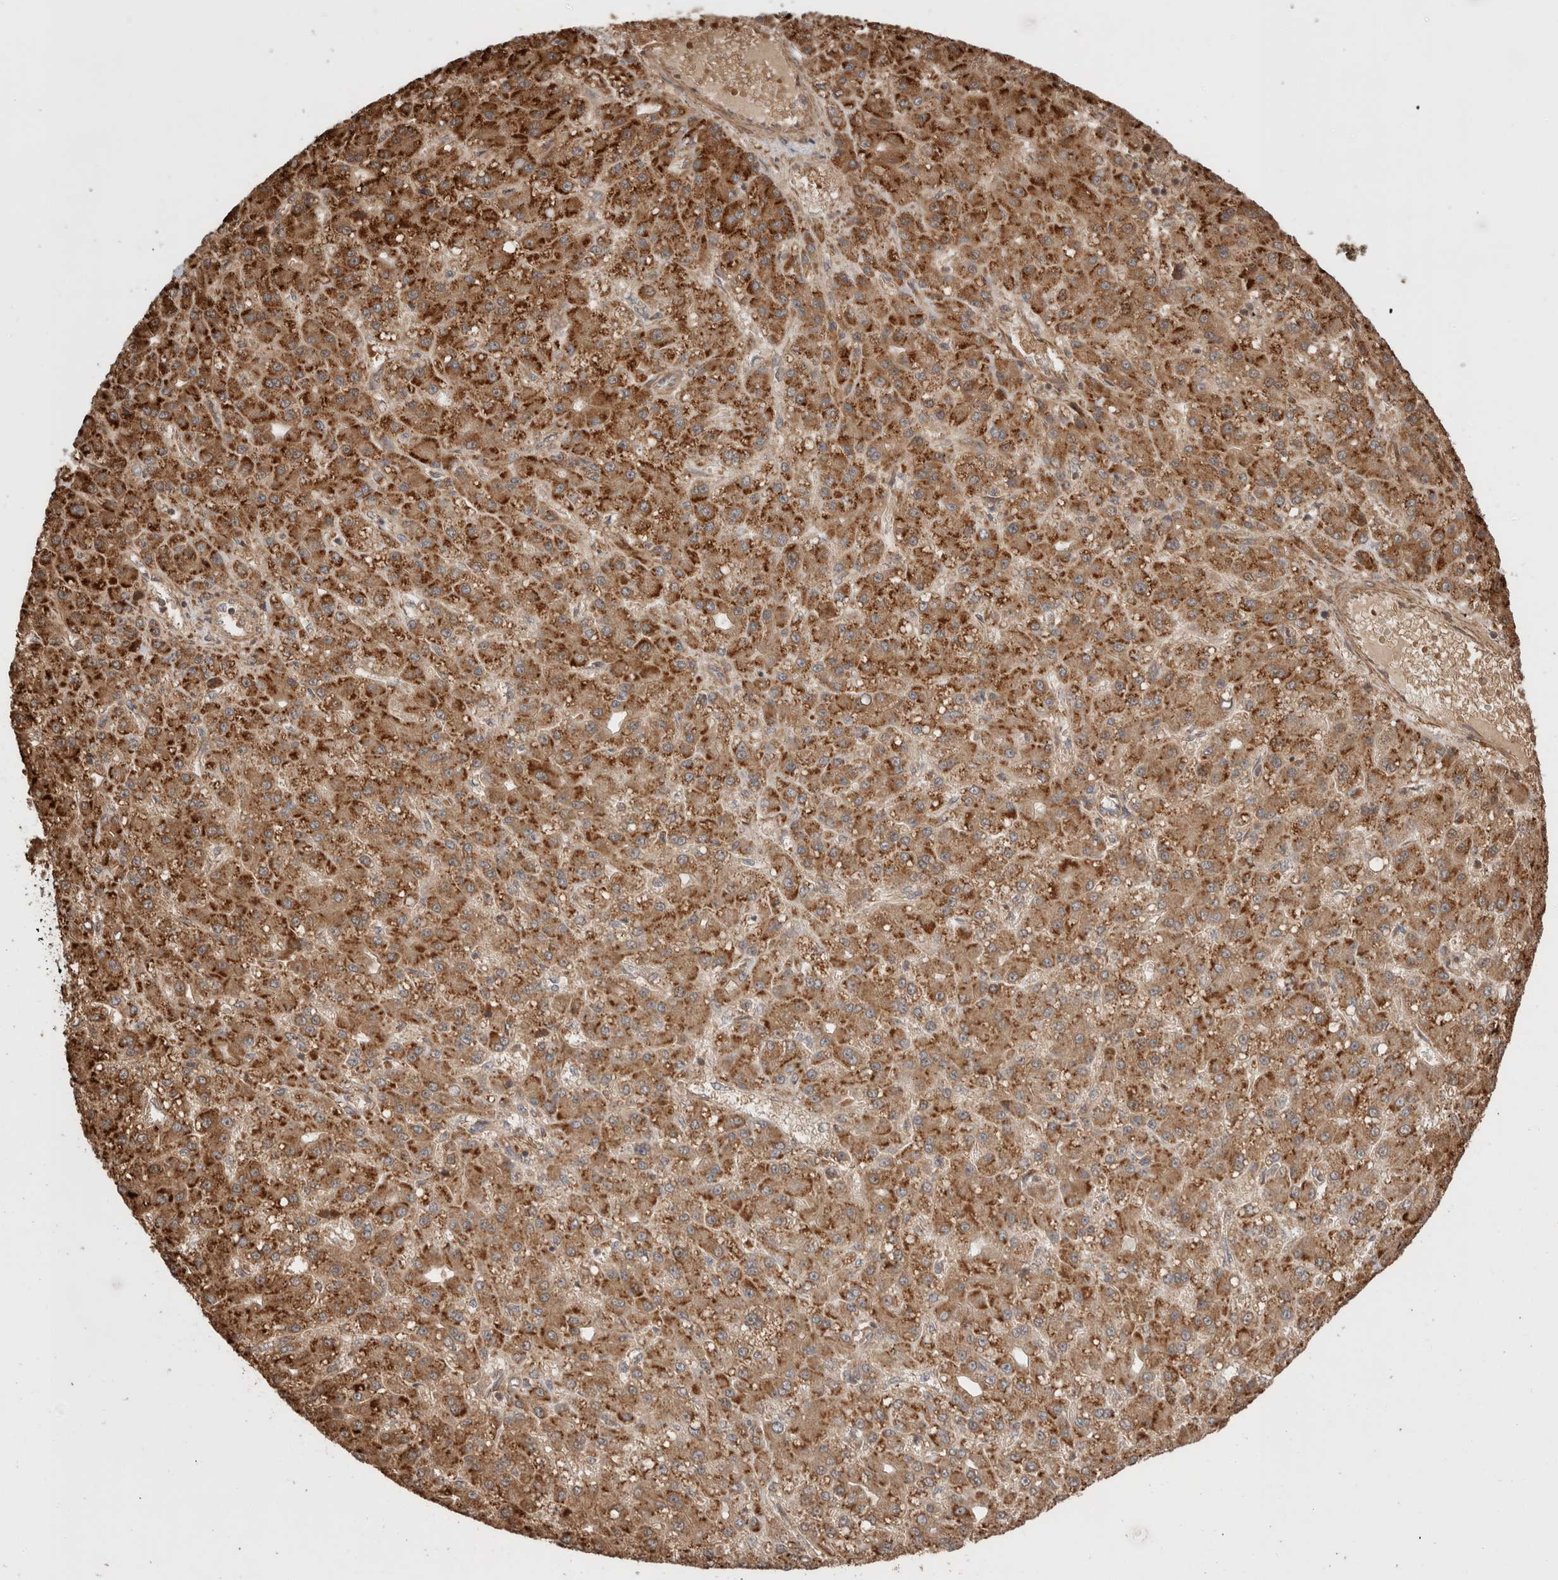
{"staining": {"intensity": "strong", "quantity": ">75%", "location": "cytoplasmic/membranous"}, "tissue": "liver cancer", "cell_type": "Tumor cells", "image_type": "cancer", "snomed": [{"axis": "morphology", "description": "Carcinoma, Hepatocellular, NOS"}, {"axis": "topography", "description": "Liver"}], "caption": "Hepatocellular carcinoma (liver) was stained to show a protein in brown. There is high levels of strong cytoplasmic/membranous staining in approximately >75% of tumor cells.", "gene": "ZNF649", "patient": {"sex": "male", "age": 67}}